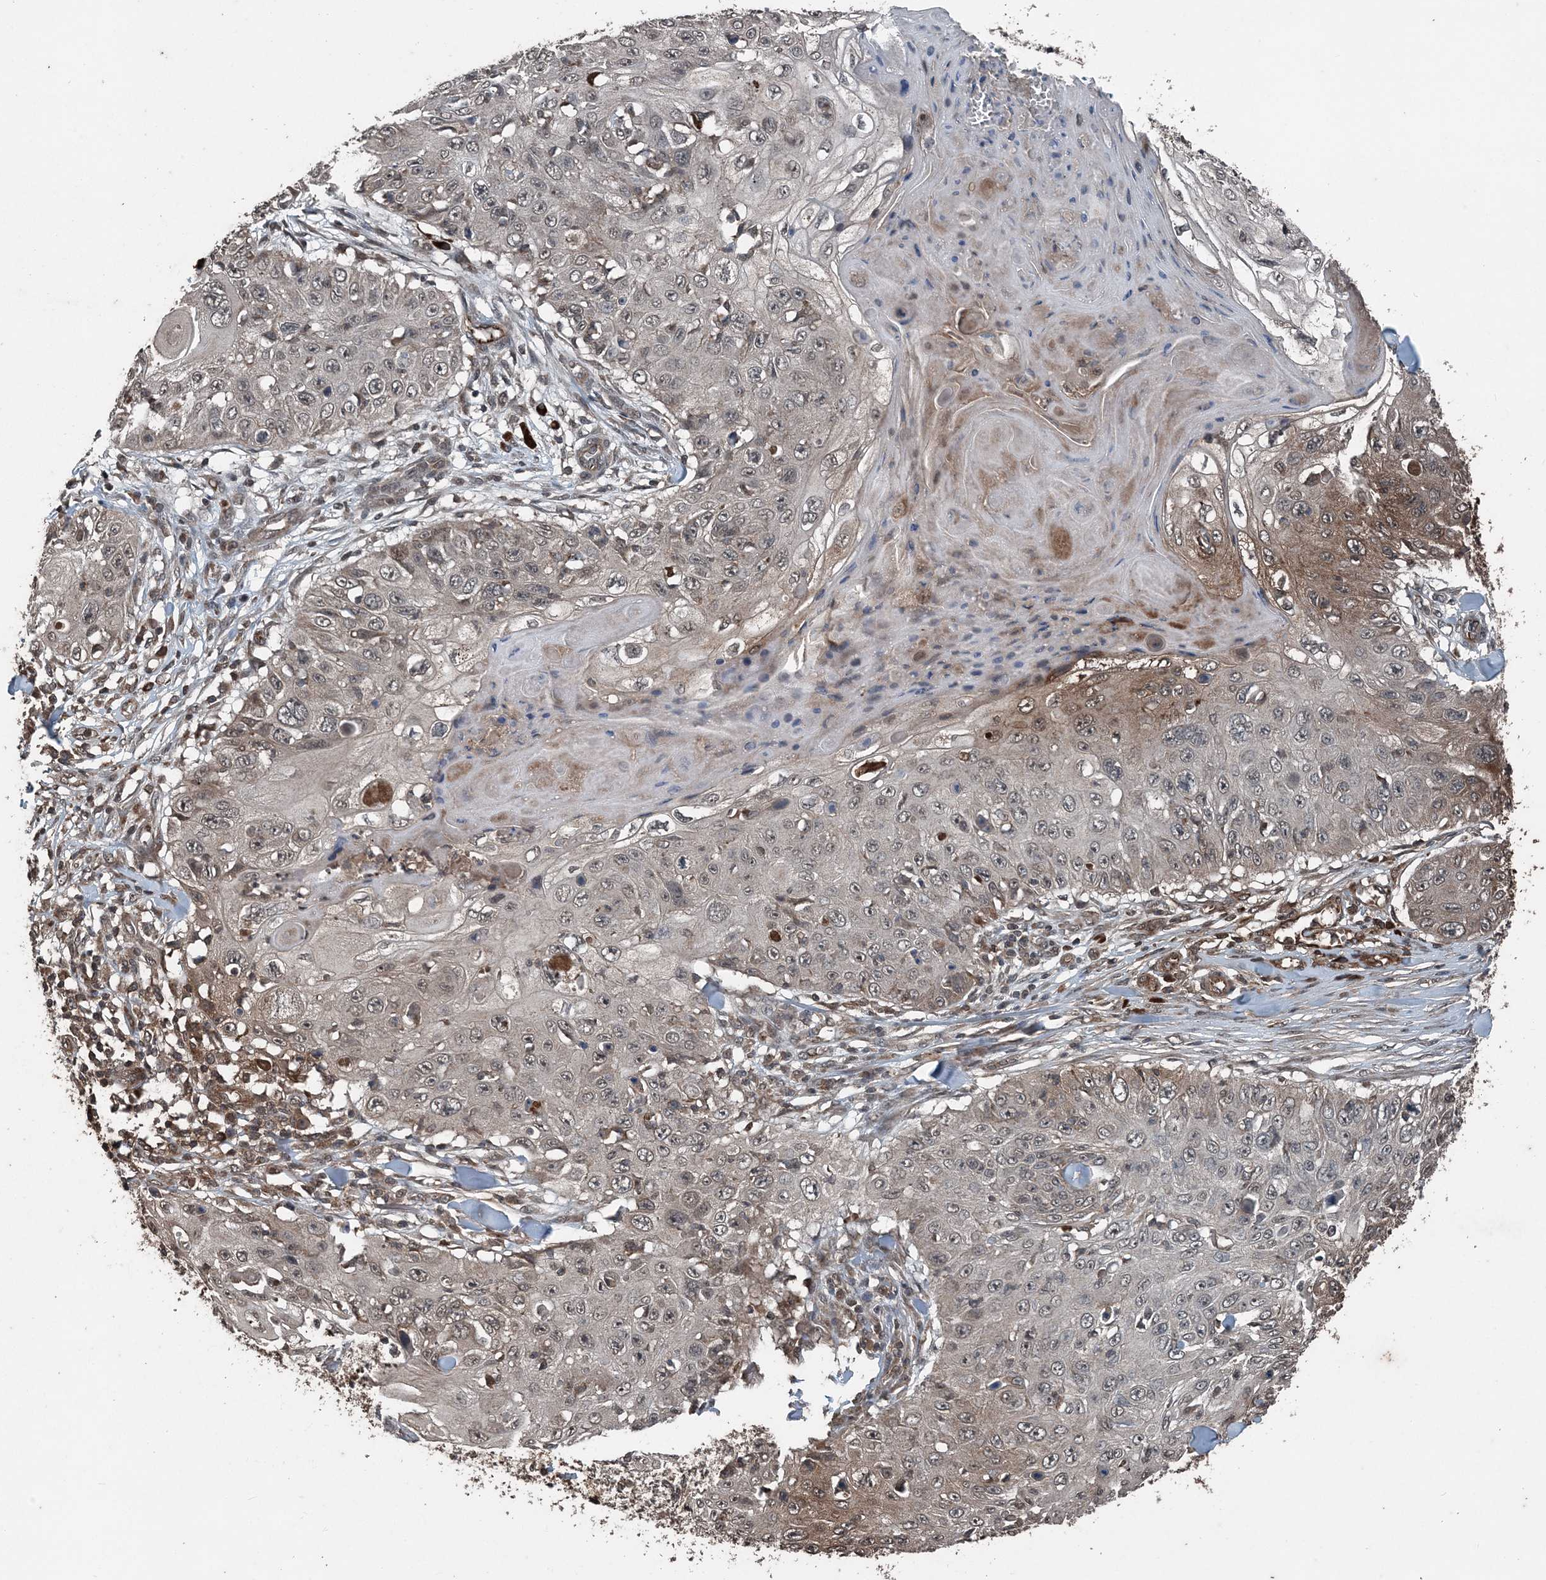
{"staining": {"intensity": "weak", "quantity": "25%-75%", "location": "cytoplasmic/membranous,nuclear"}, "tissue": "skin cancer", "cell_type": "Tumor cells", "image_type": "cancer", "snomed": [{"axis": "morphology", "description": "Squamous cell carcinoma, NOS"}, {"axis": "topography", "description": "Skin"}], "caption": "Approximately 25%-75% of tumor cells in human skin cancer (squamous cell carcinoma) show weak cytoplasmic/membranous and nuclear protein positivity as visualized by brown immunohistochemical staining.", "gene": "CFL1", "patient": {"sex": "male", "age": 86}}